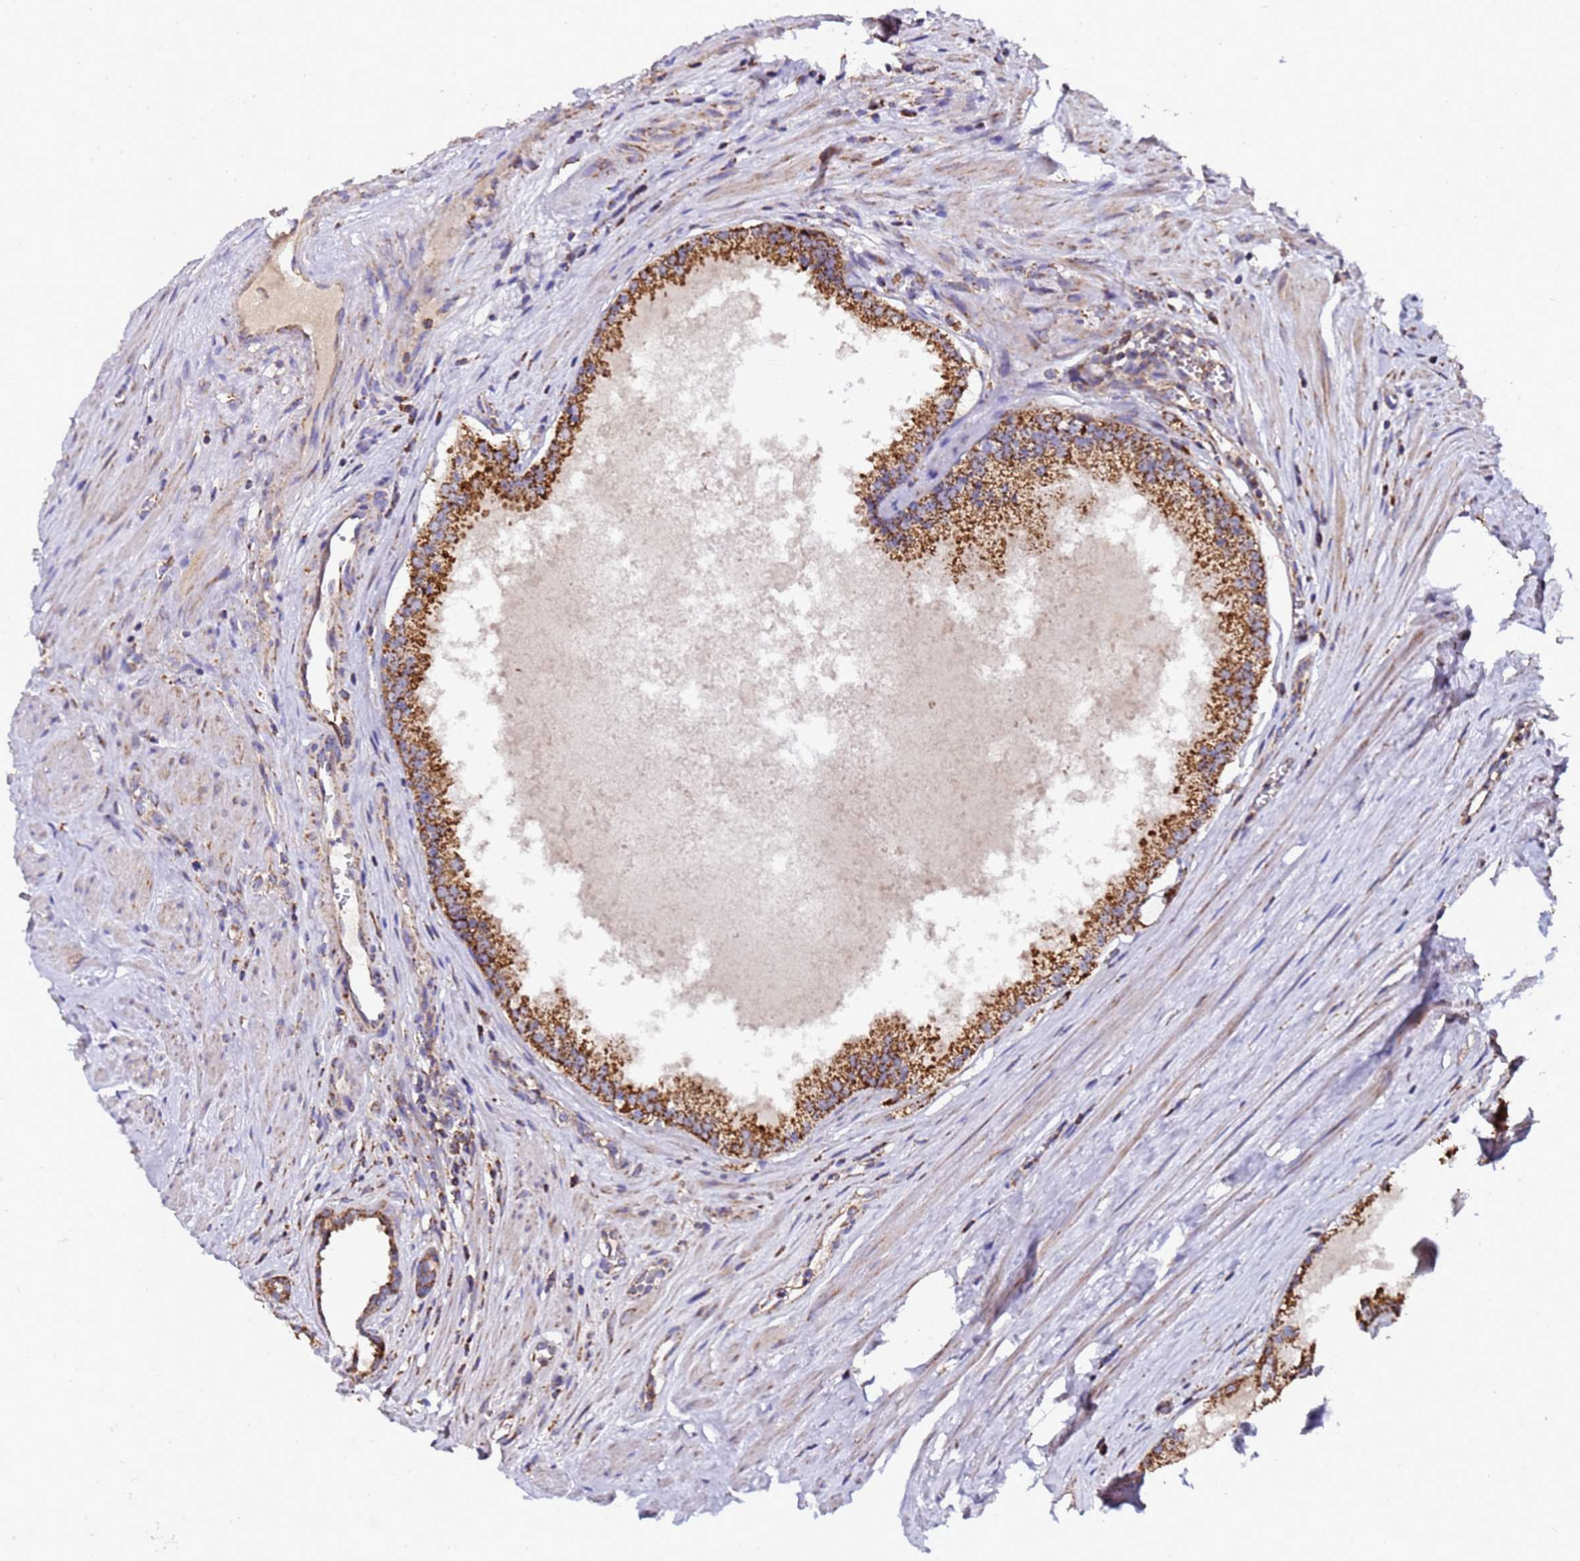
{"staining": {"intensity": "strong", "quantity": ">75%", "location": "cytoplasmic/membranous"}, "tissue": "prostate cancer", "cell_type": "Tumor cells", "image_type": "cancer", "snomed": [{"axis": "morphology", "description": "Adenocarcinoma, High grade"}, {"axis": "topography", "description": "Prostate"}], "caption": "High-power microscopy captured an immunohistochemistry (IHC) histopathology image of prostate adenocarcinoma (high-grade), revealing strong cytoplasmic/membranous positivity in approximately >75% of tumor cells.", "gene": "MRPS12", "patient": {"sex": "male", "age": 68}}